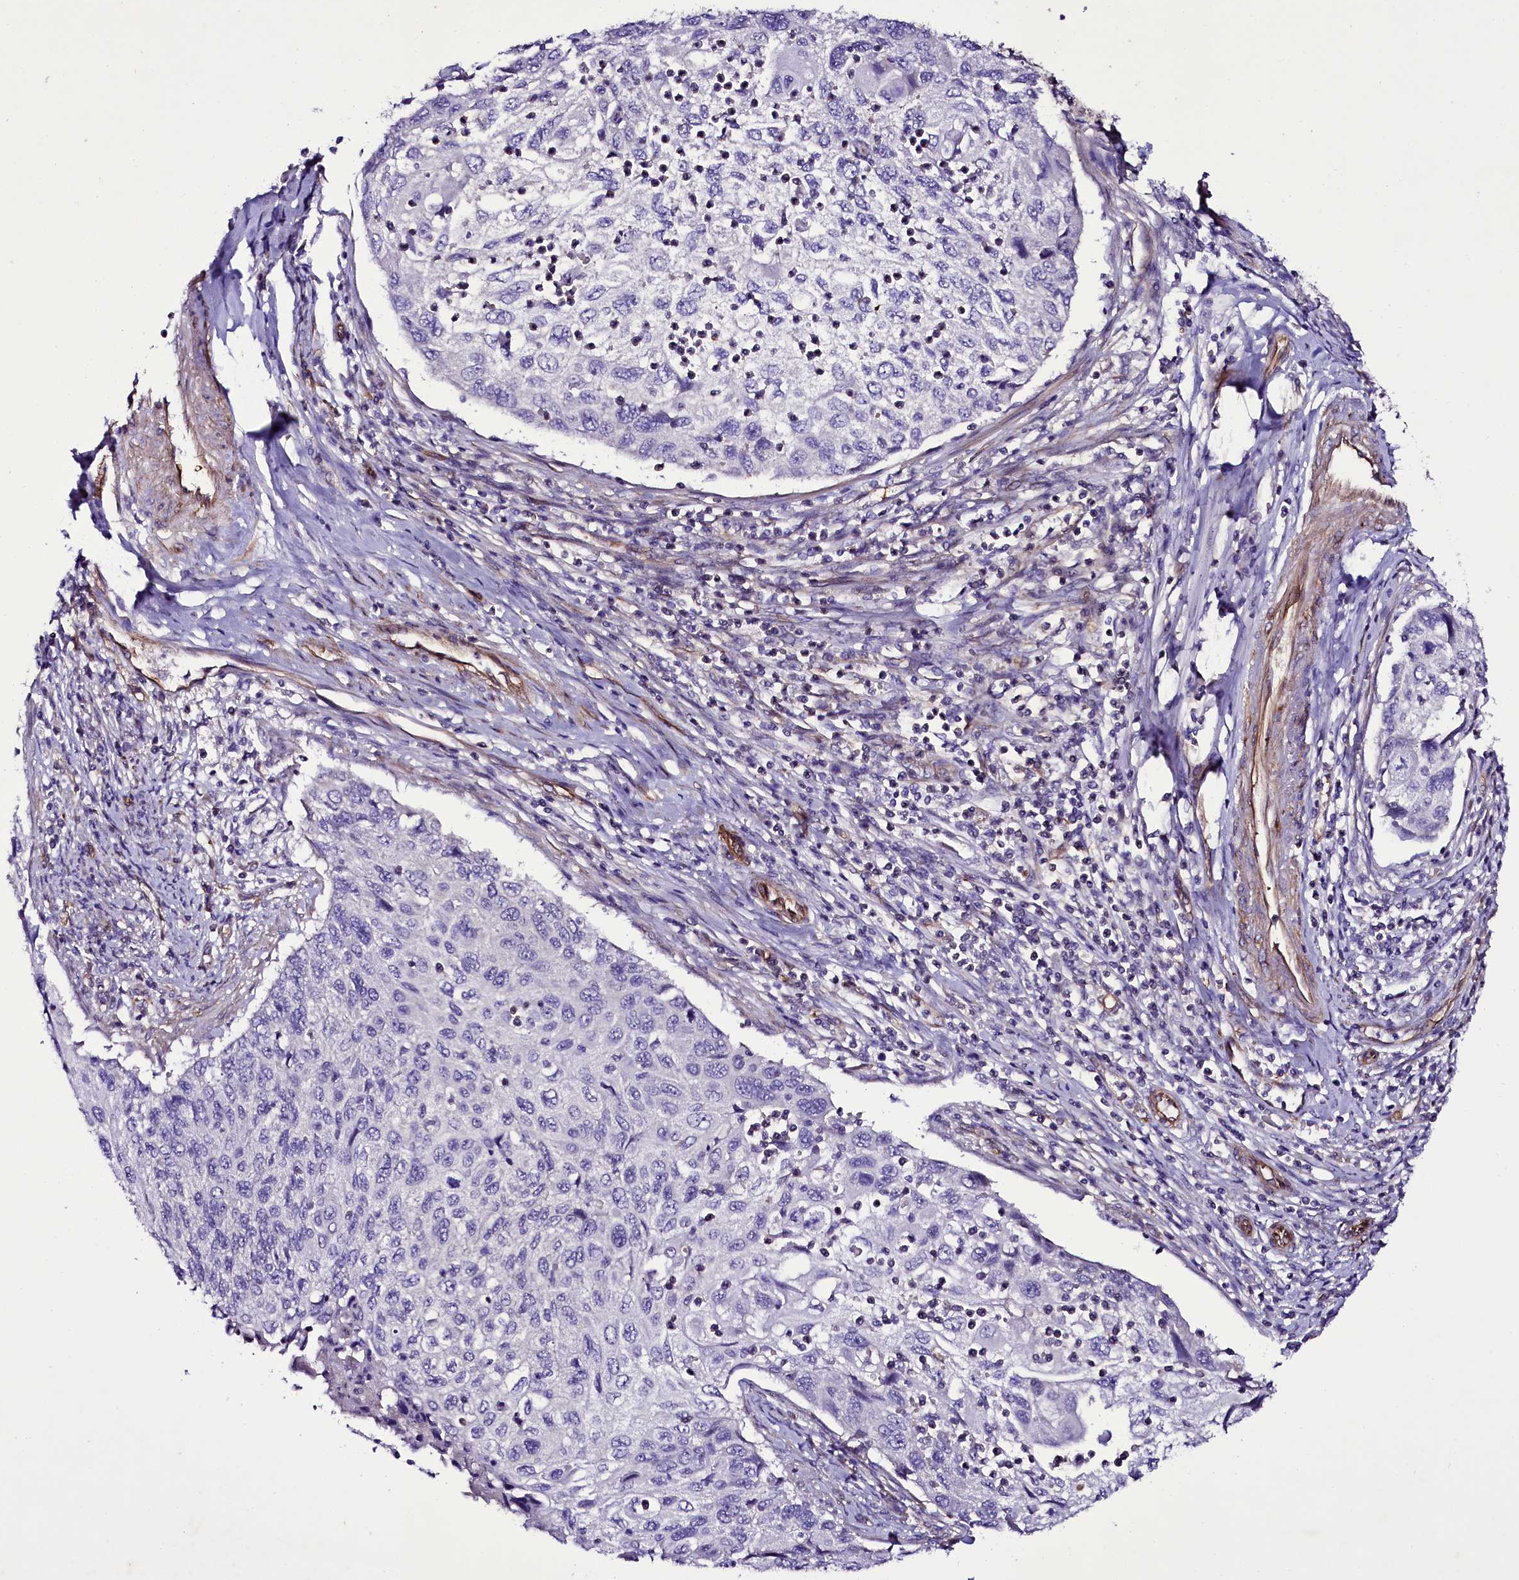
{"staining": {"intensity": "negative", "quantity": "none", "location": "none"}, "tissue": "cervical cancer", "cell_type": "Tumor cells", "image_type": "cancer", "snomed": [{"axis": "morphology", "description": "Squamous cell carcinoma, NOS"}, {"axis": "topography", "description": "Cervix"}], "caption": "Human squamous cell carcinoma (cervical) stained for a protein using immunohistochemistry (IHC) displays no expression in tumor cells.", "gene": "MEX3C", "patient": {"sex": "female", "age": 70}}